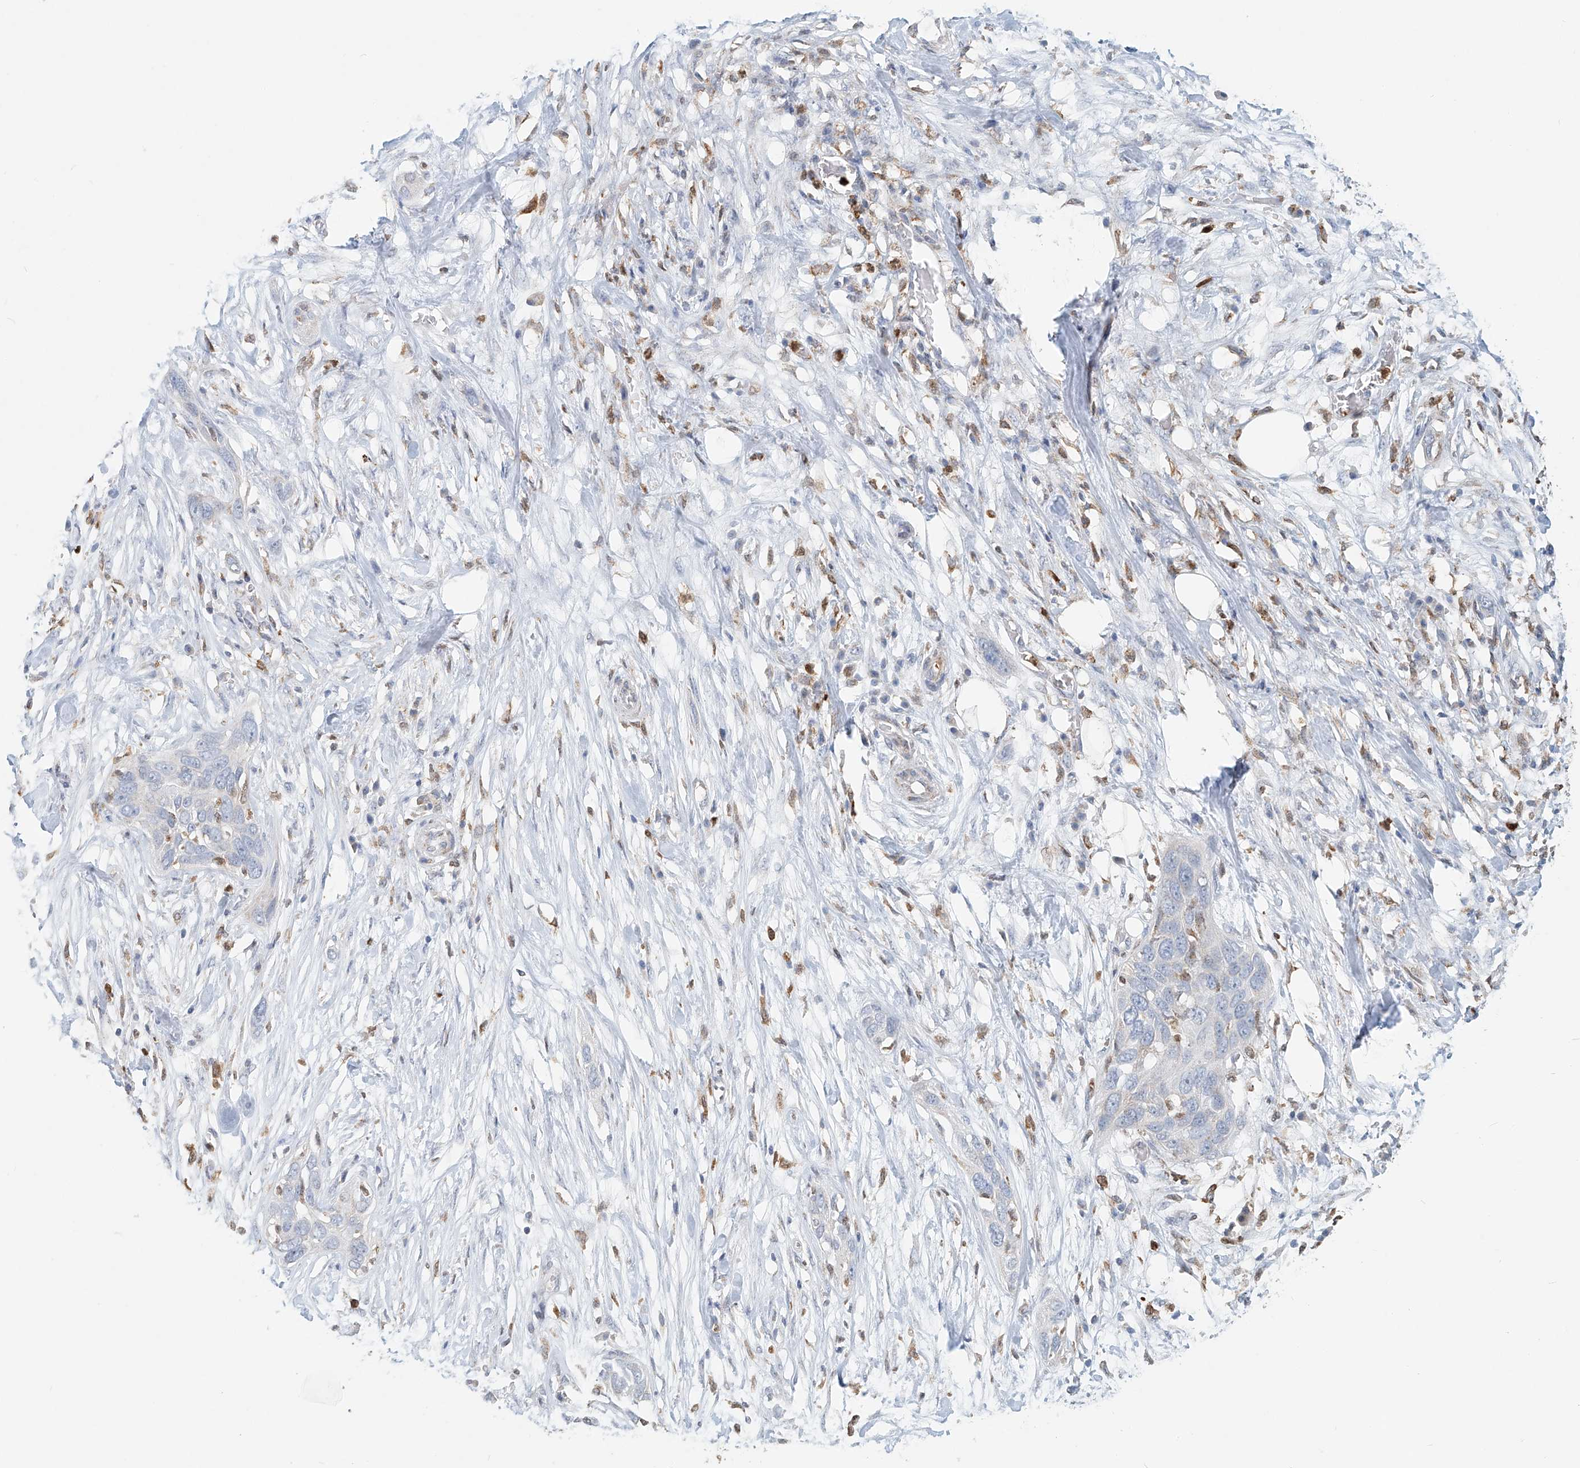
{"staining": {"intensity": "negative", "quantity": "none", "location": "none"}, "tissue": "pancreatic cancer", "cell_type": "Tumor cells", "image_type": "cancer", "snomed": [{"axis": "morphology", "description": "Adenocarcinoma, NOS"}, {"axis": "topography", "description": "Pancreas"}], "caption": "Pancreatic cancer (adenocarcinoma) was stained to show a protein in brown. There is no significant staining in tumor cells.", "gene": "PTPRA", "patient": {"sex": "female", "age": 60}}